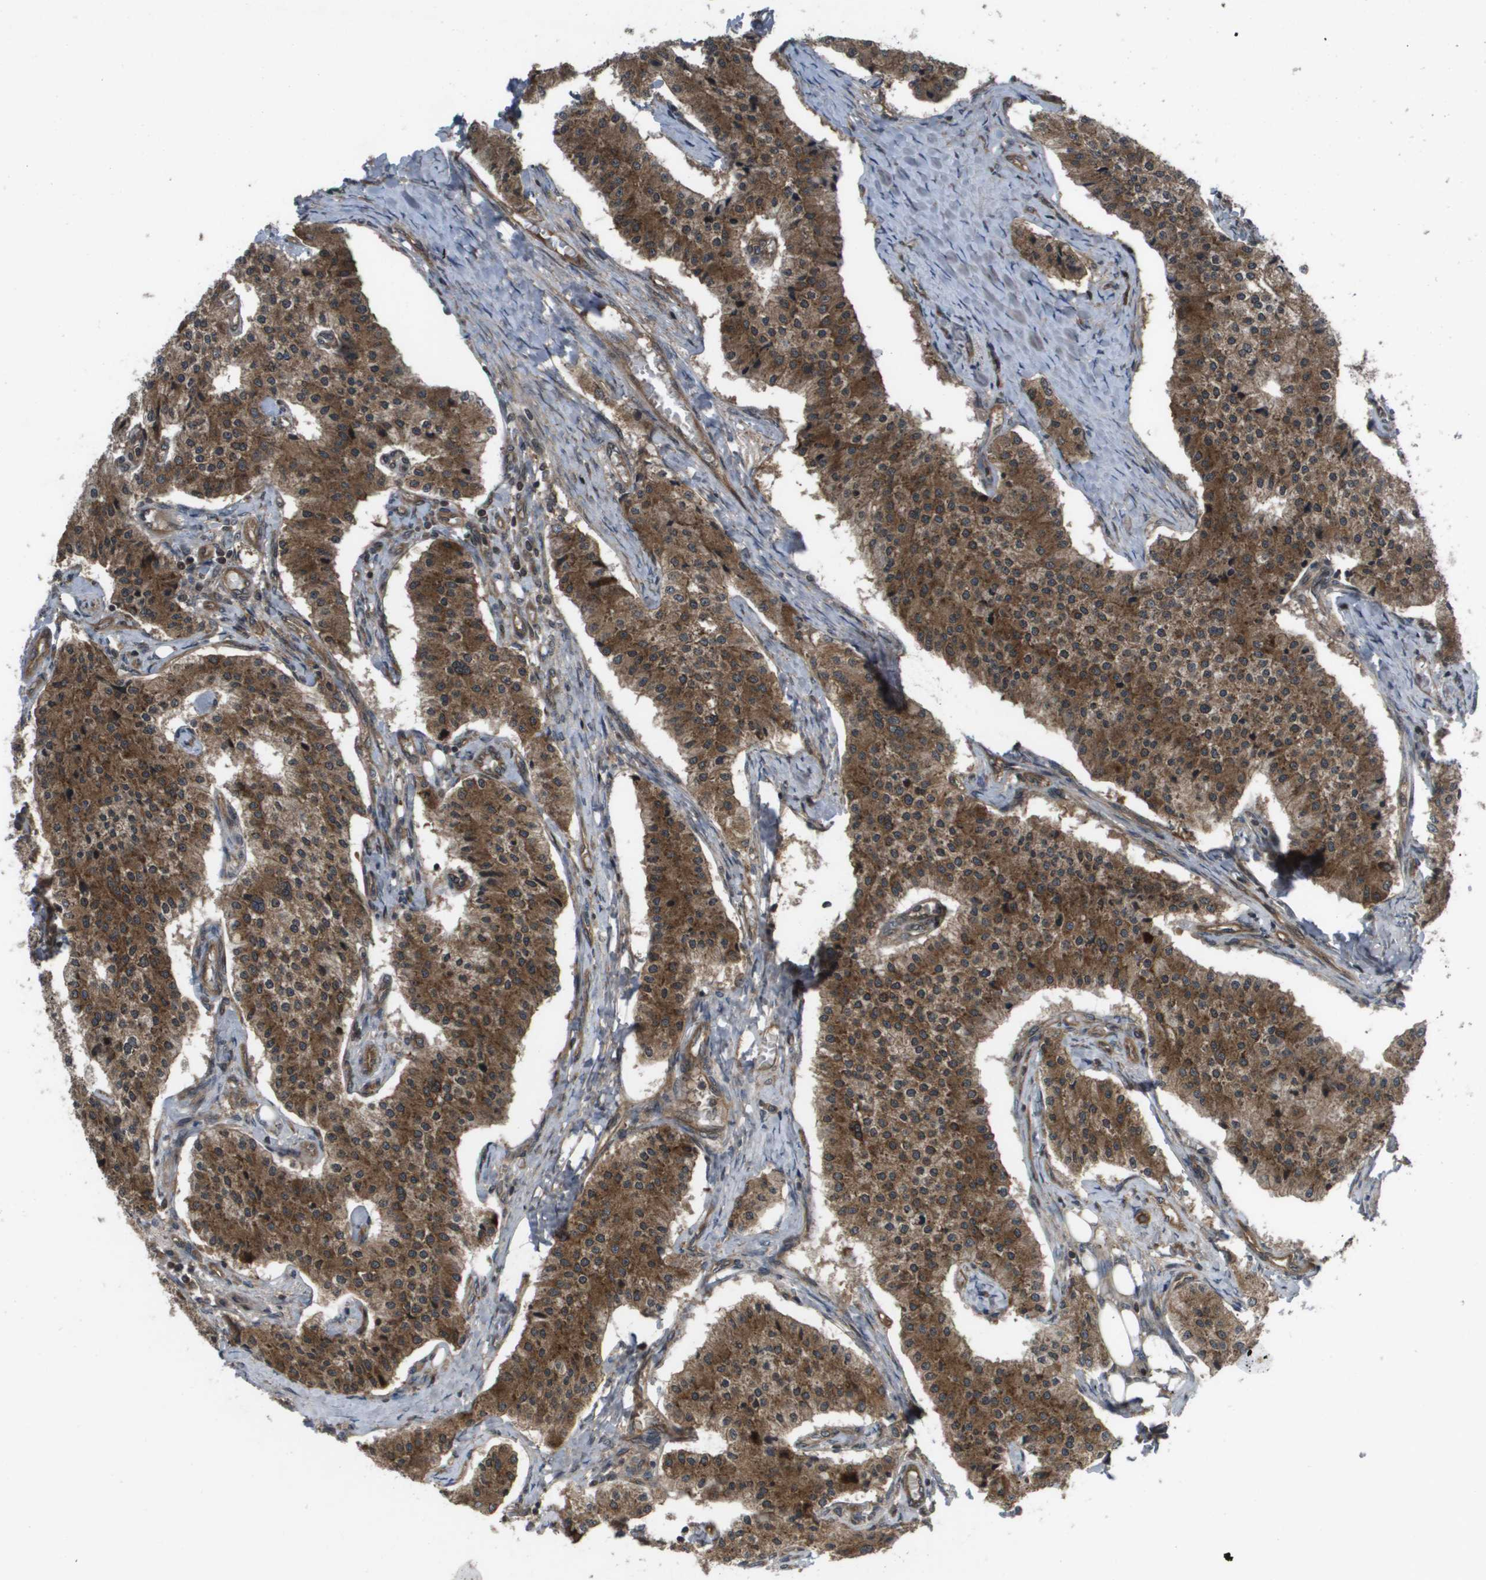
{"staining": {"intensity": "moderate", "quantity": ">75%", "location": "cytoplasmic/membranous"}, "tissue": "carcinoid", "cell_type": "Tumor cells", "image_type": "cancer", "snomed": [{"axis": "morphology", "description": "Carcinoid, malignant, NOS"}, {"axis": "topography", "description": "Colon"}], "caption": "This micrograph demonstrates immunohistochemistry (IHC) staining of carcinoid, with medium moderate cytoplasmic/membranous positivity in about >75% of tumor cells.", "gene": "CTPS2", "patient": {"sex": "female", "age": 52}}